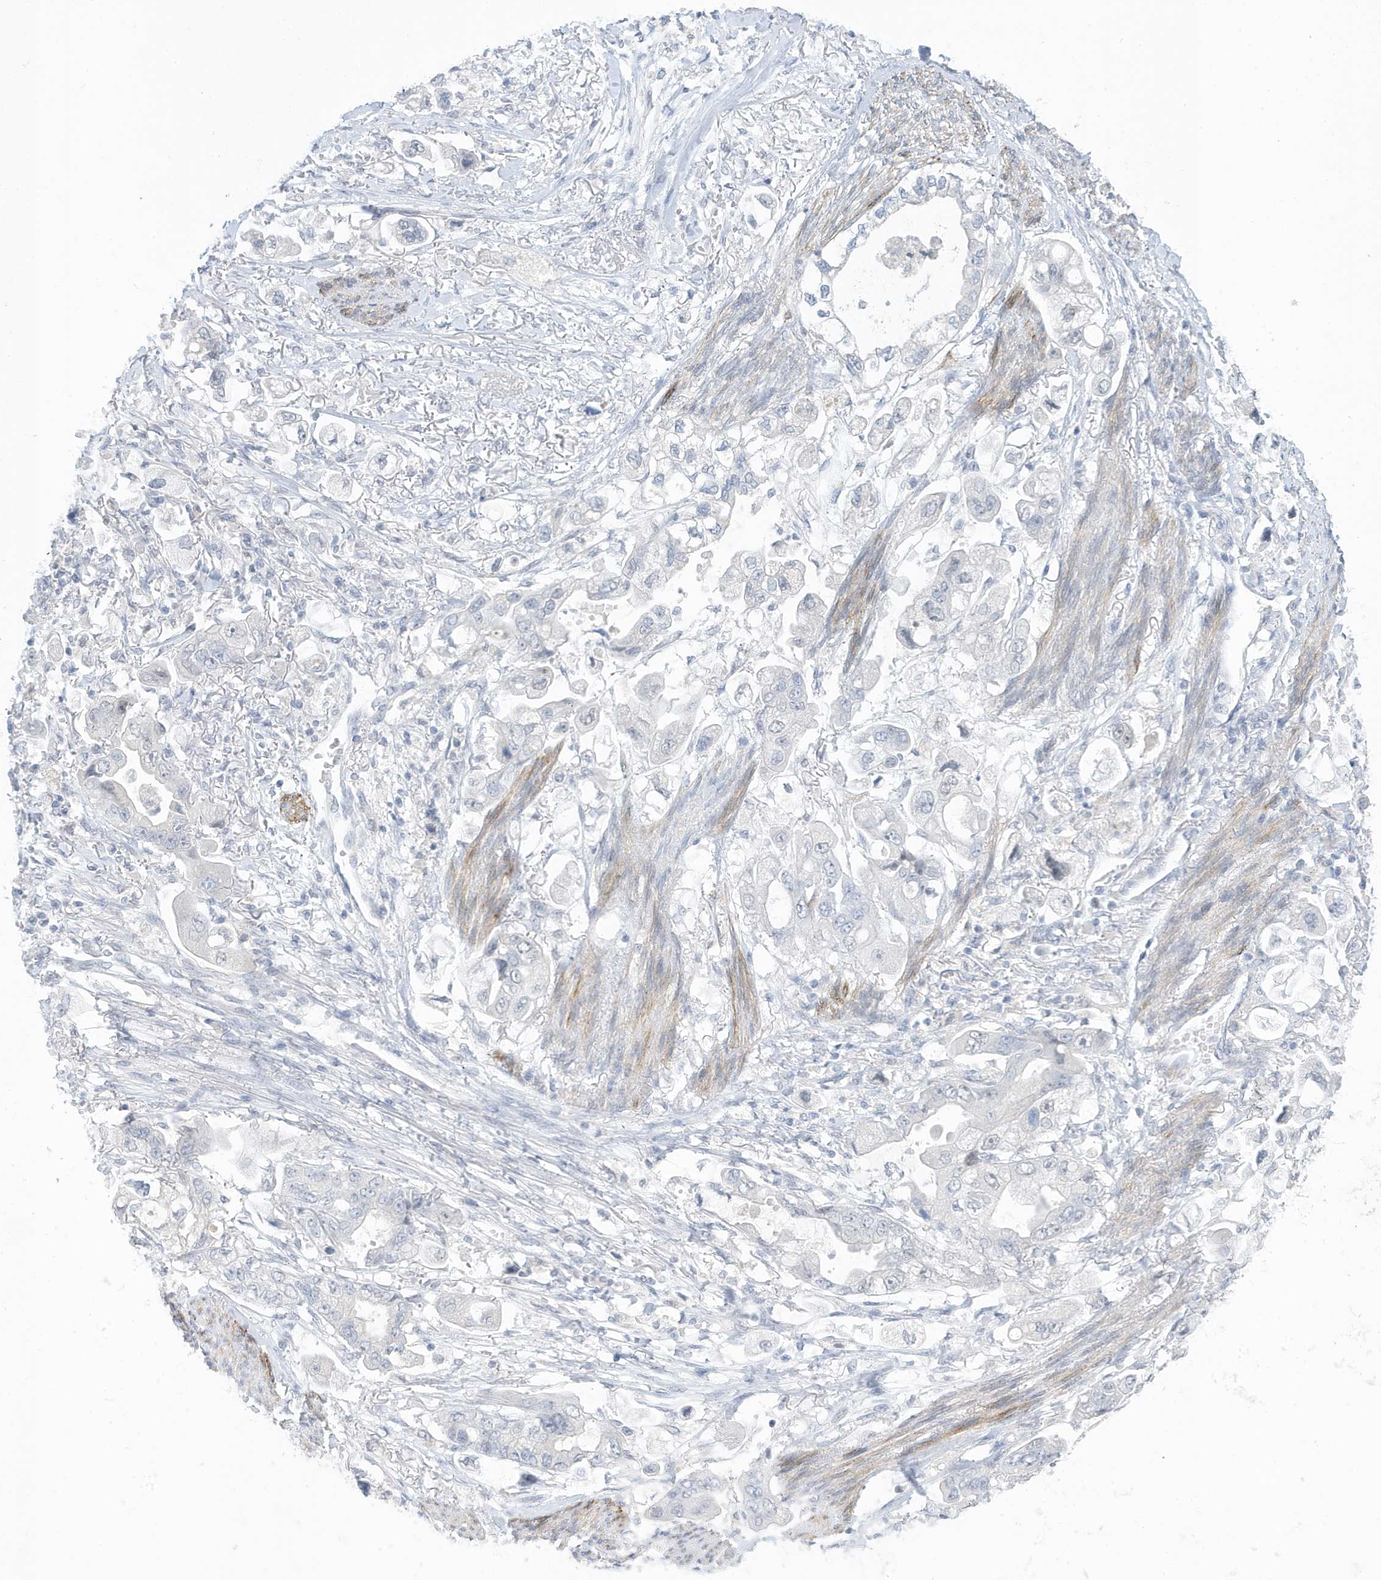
{"staining": {"intensity": "negative", "quantity": "none", "location": "none"}, "tissue": "stomach cancer", "cell_type": "Tumor cells", "image_type": "cancer", "snomed": [{"axis": "morphology", "description": "Adenocarcinoma, NOS"}, {"axis": "topography", "description": "Stomach"}], "caption": "DAB (3,3'-diaminobenzidine) immunohistochemical staining of stomach cancer (adenocarcinoma) reveals no significant expression in tumor cells.", "gene": "PERM1", "patient": {"sex": "male", "age": 62}}